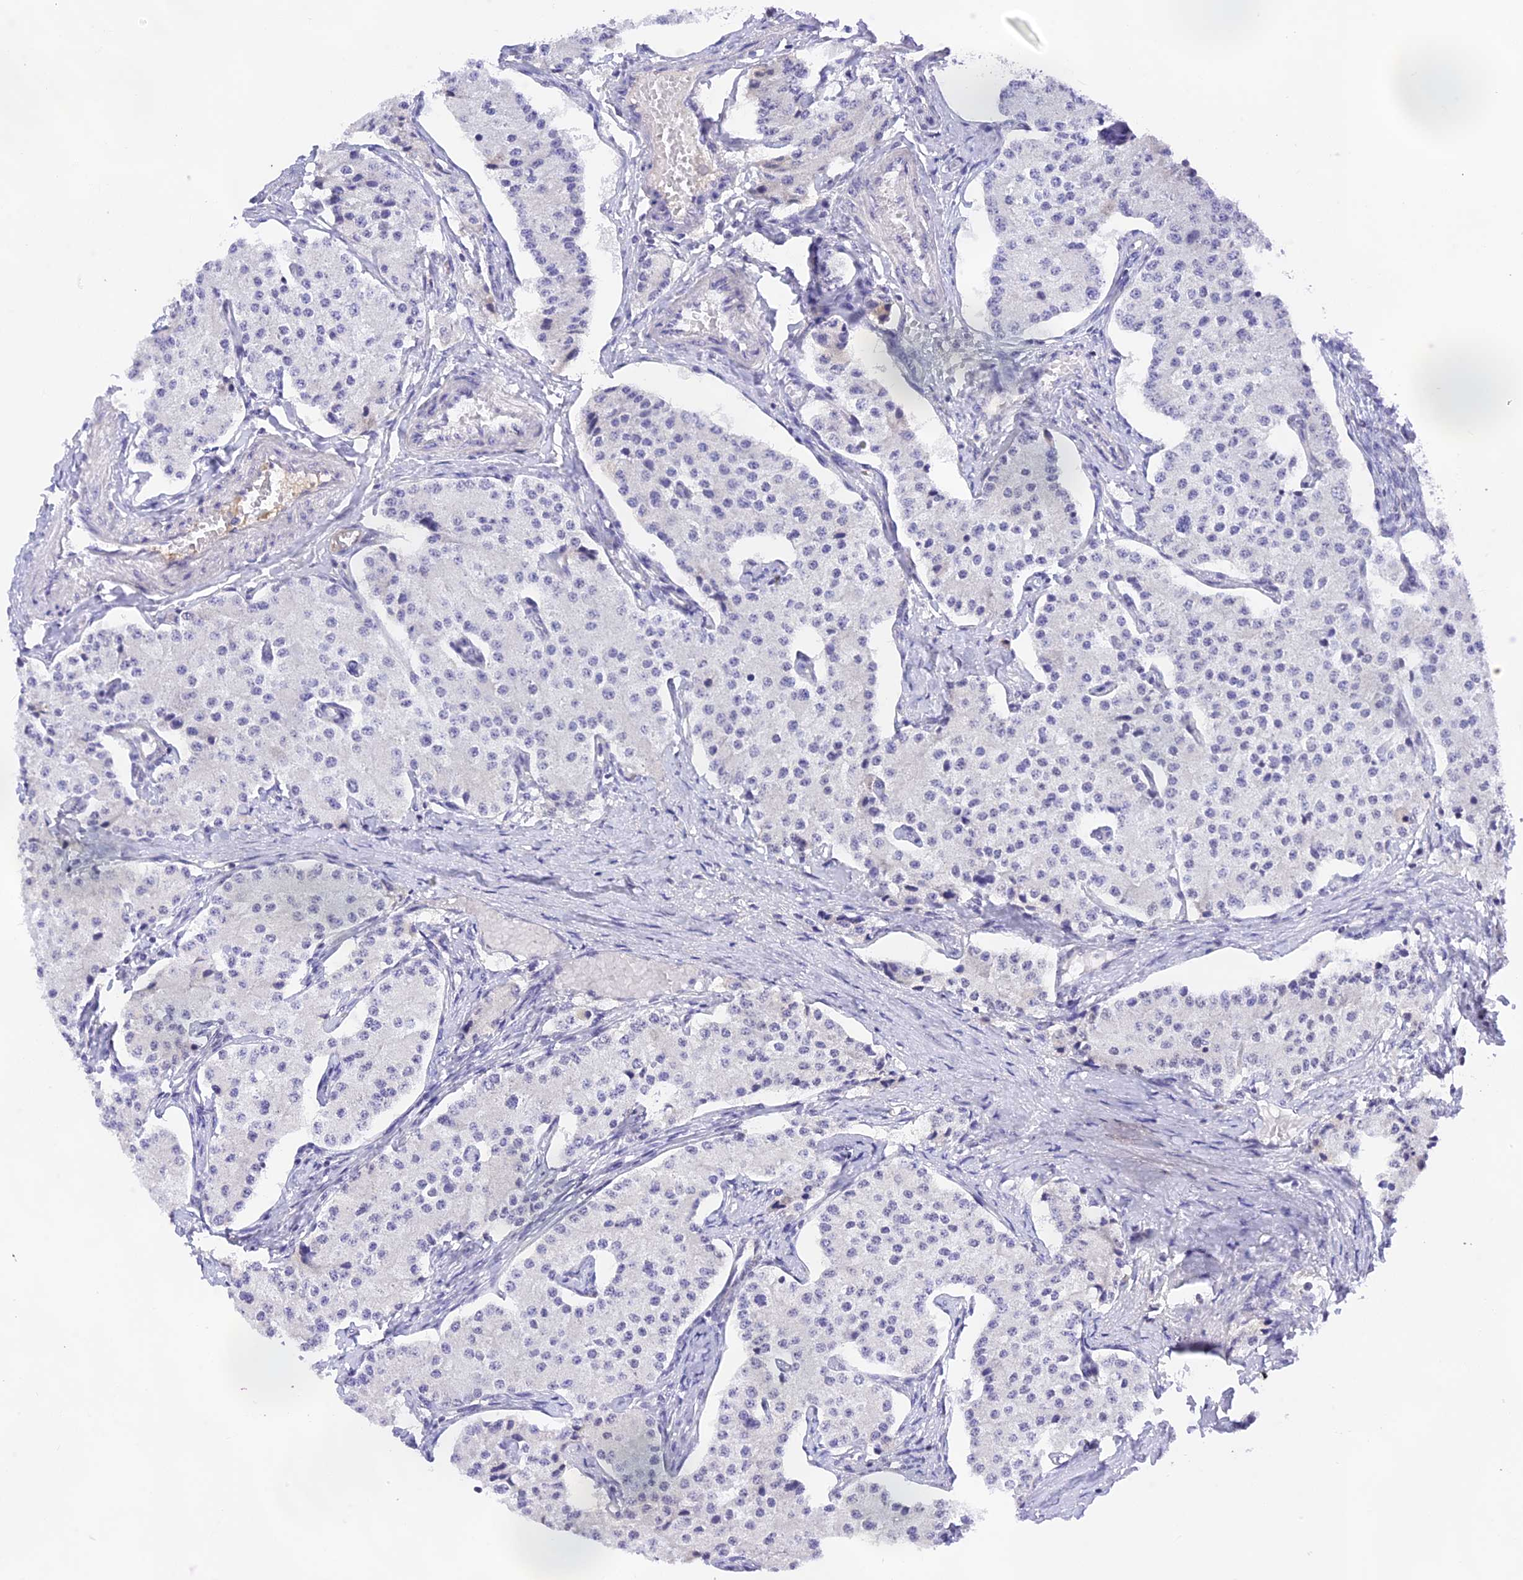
{"staining": {"intensity": "negative", "quantity": "none", "location": "none"}, "tissue": "carcinoid", "cell_type": "Tumor cells", "image_type": "cancer", "snomed": [{"axis": "morphology", "description": "Carcinoid, malignant, NOS"}, {"axis": "topography", "description": "Colon"}], "caption": "This photomicrograph is of carcinoid (malignant) stained with immunohistochemistry to label a protein in brown with the nuclei are counter-stained blue. There is no staining in tumor cells.", "gene": "THAP11", "patient": {"sex": "female", "age": 52}}